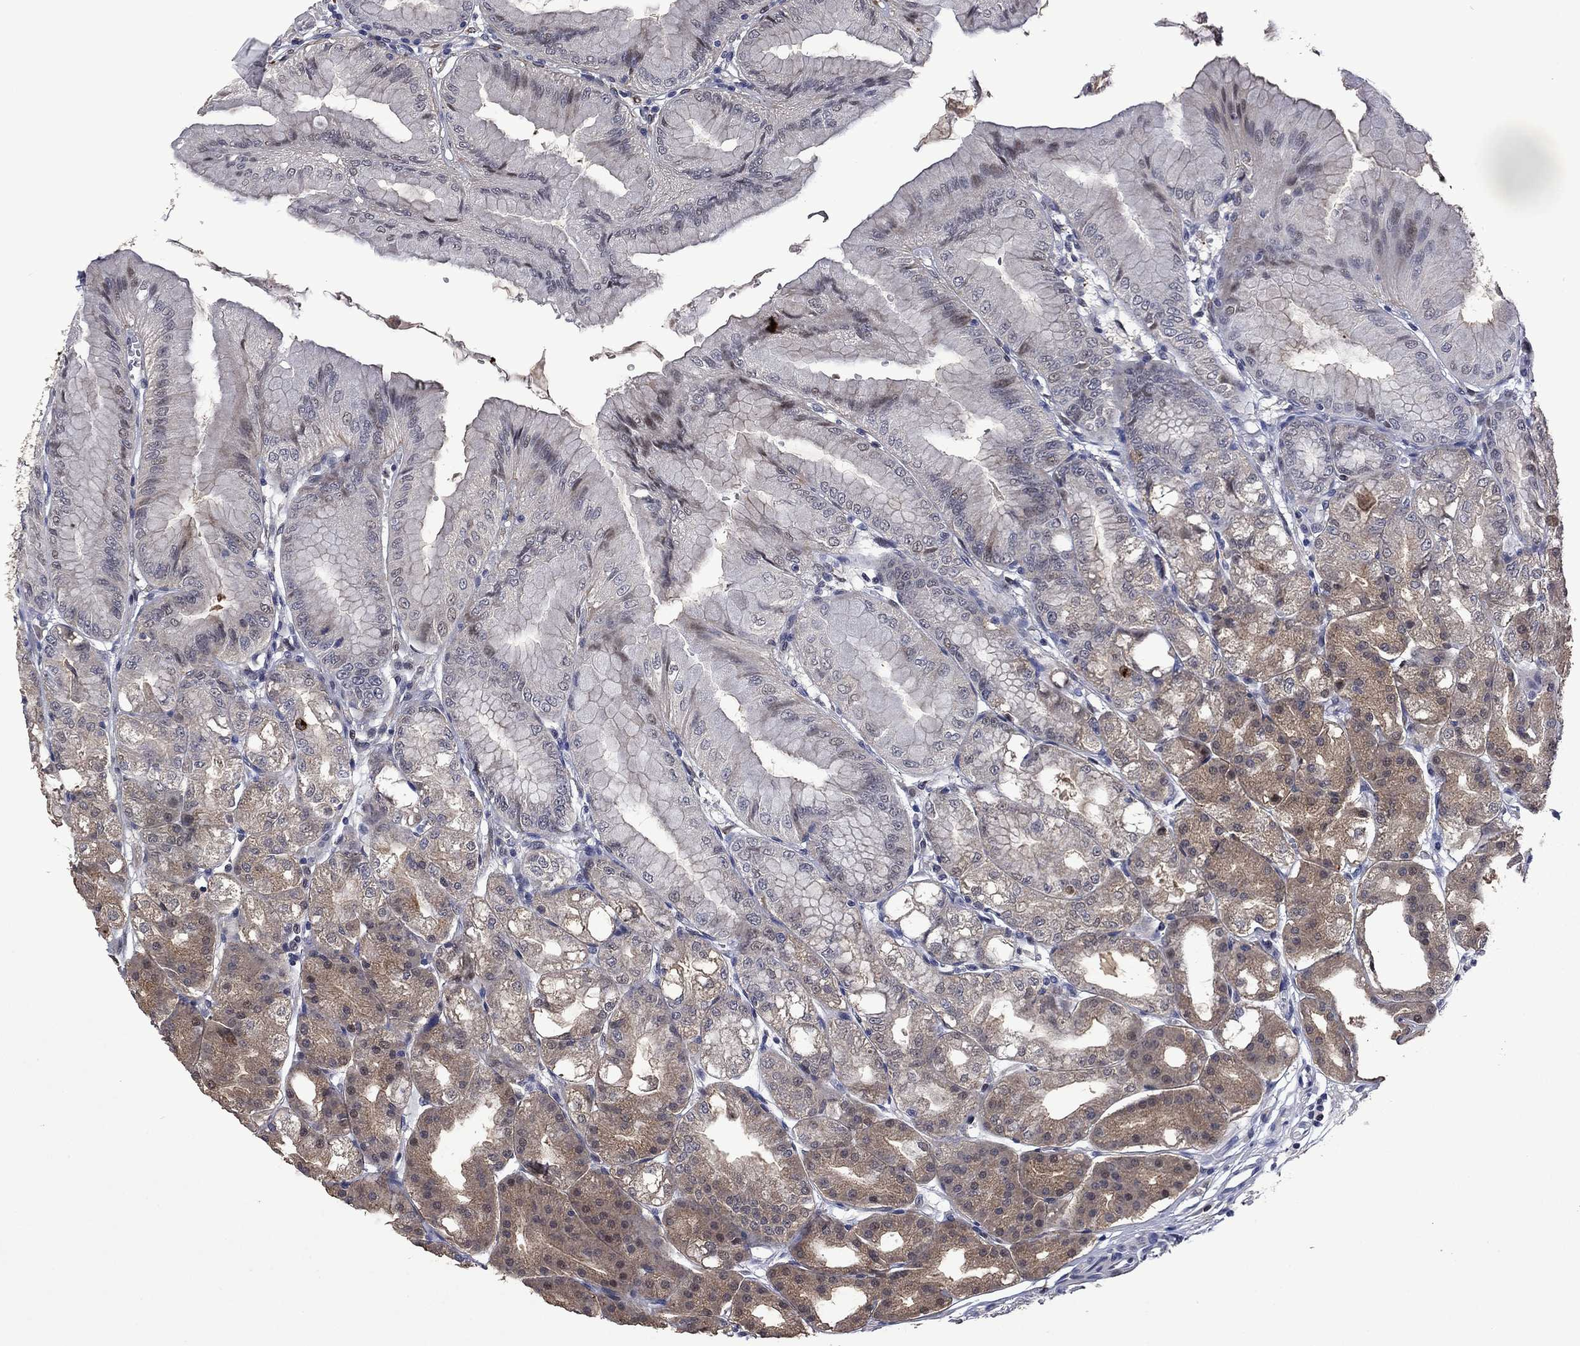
{"staining": {"intensity": "moderate", "quantity": "<25%", "location": "cytoplasmic/membranous"}, "tissue": "stomach", "cell_type": "Glandular cells", "image_type": "normal", "snomed": [{"axis": "morphology", "description": "Normal tissue, NOS"}, {"axis": "topography", "description": "Stomach"}], "caption": "High-power microscopy captured an immunohistochemistry (IHC) micrograph of benign stomach, revealing moderate cytoplasmic/membranous expression in about <25% of glandular cells.", "gene": "PHKA1", "patient": {"sex": "male", "age": 71}}